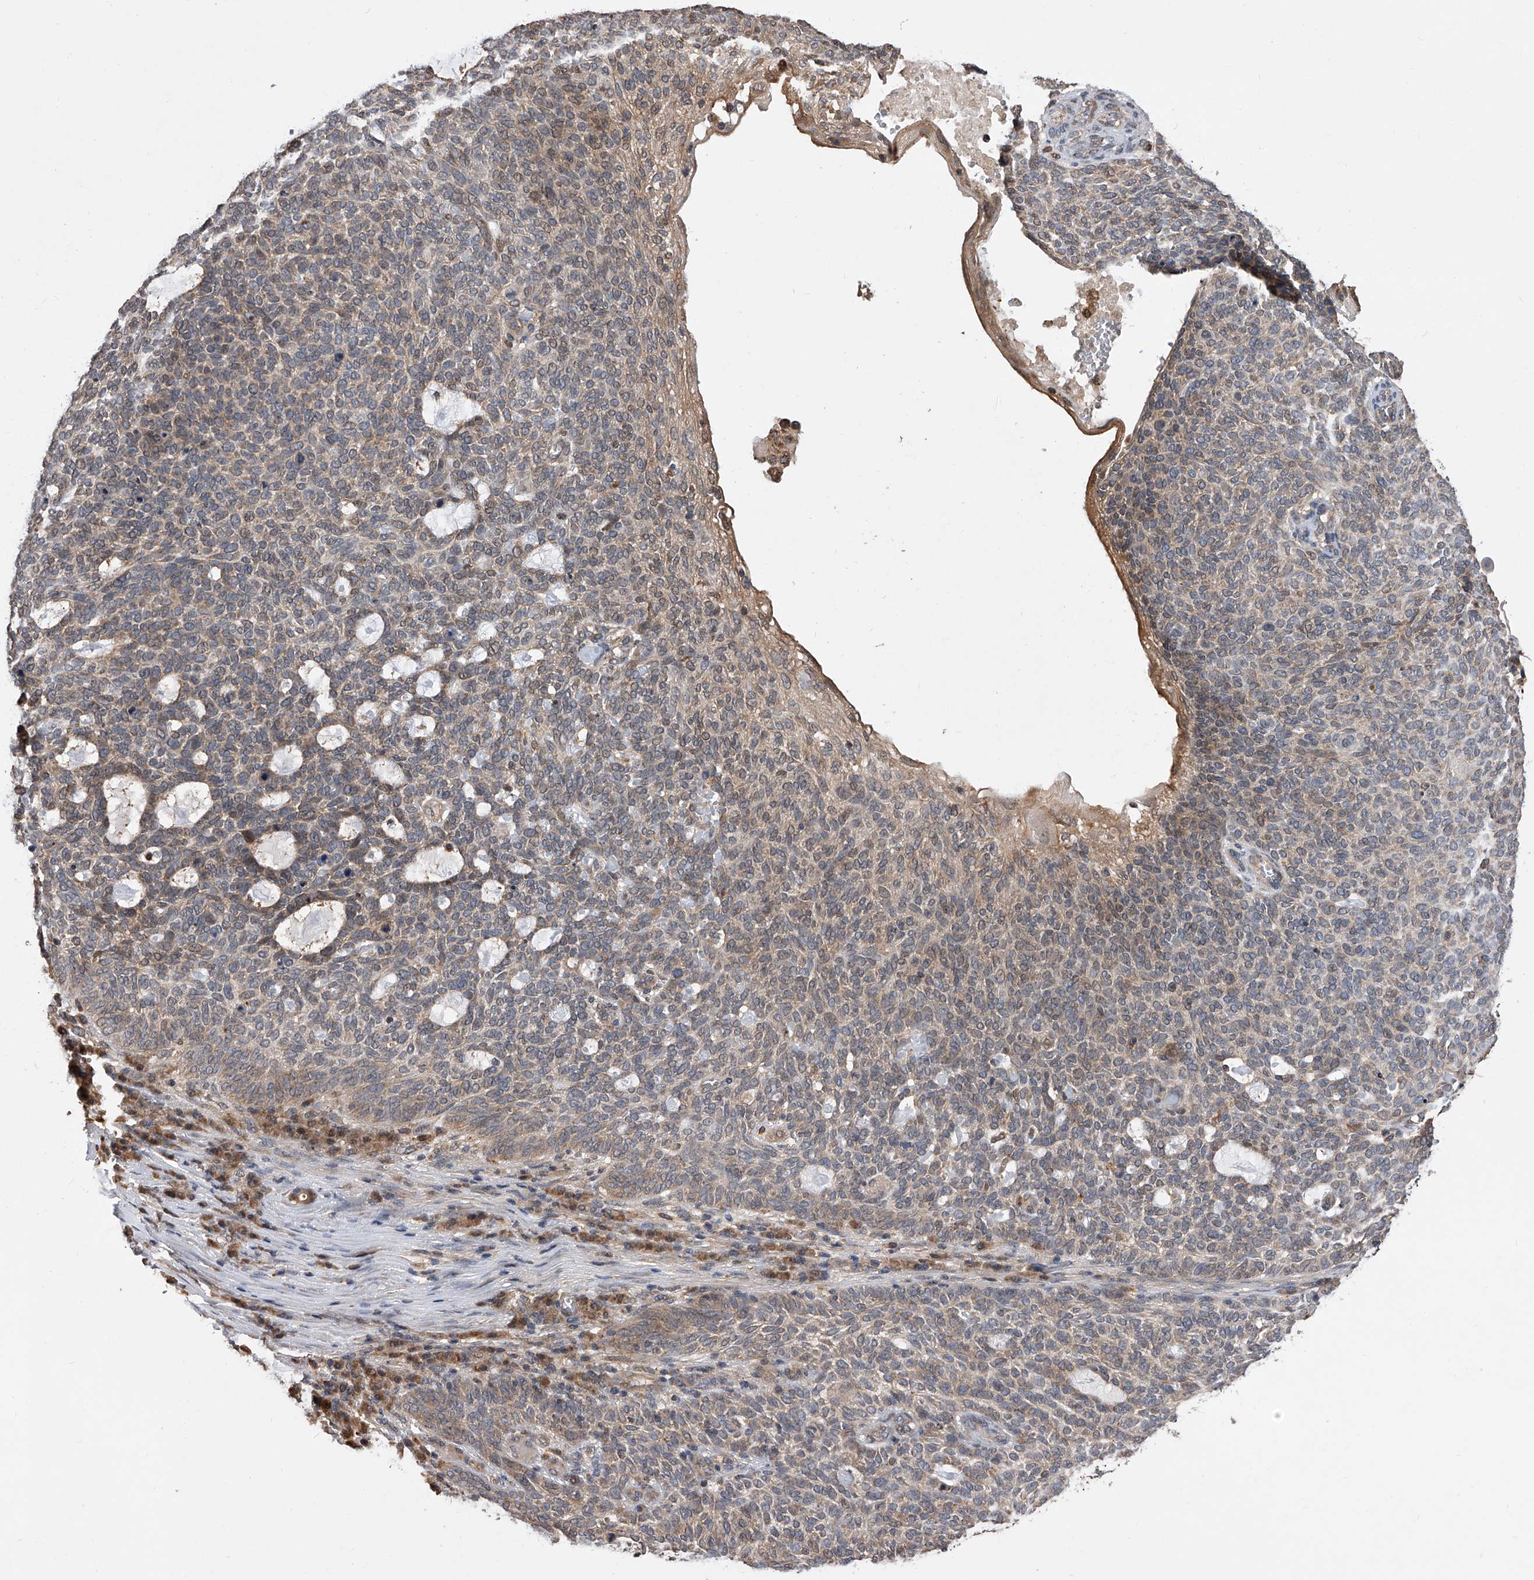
{"staining": {"intensity": "weak", "quantity": "25%-75%", "location": "cytoplasmic/membranous"}, "tissue": "skin cancer", "cell_type": "Tumor cells", "image_type": "cancer", "snomed": [{"axis": "morphology", "description": "Squamous cell carcinoma, NOS"}, {"axis": "topography", "description": "Skin"}], "caption": "IHC micrograph of neoplastic tissue: human squamous cell carcinoma (skin) stained using IHC reveals low levels of weak protein expression localized specifically in the cytoplasmic/membranous of tumor cells, appearing as a cytoplasmic/membranous brown color.", "gene": "GMDS", "patient": {"sex": "female", "age": 90}}